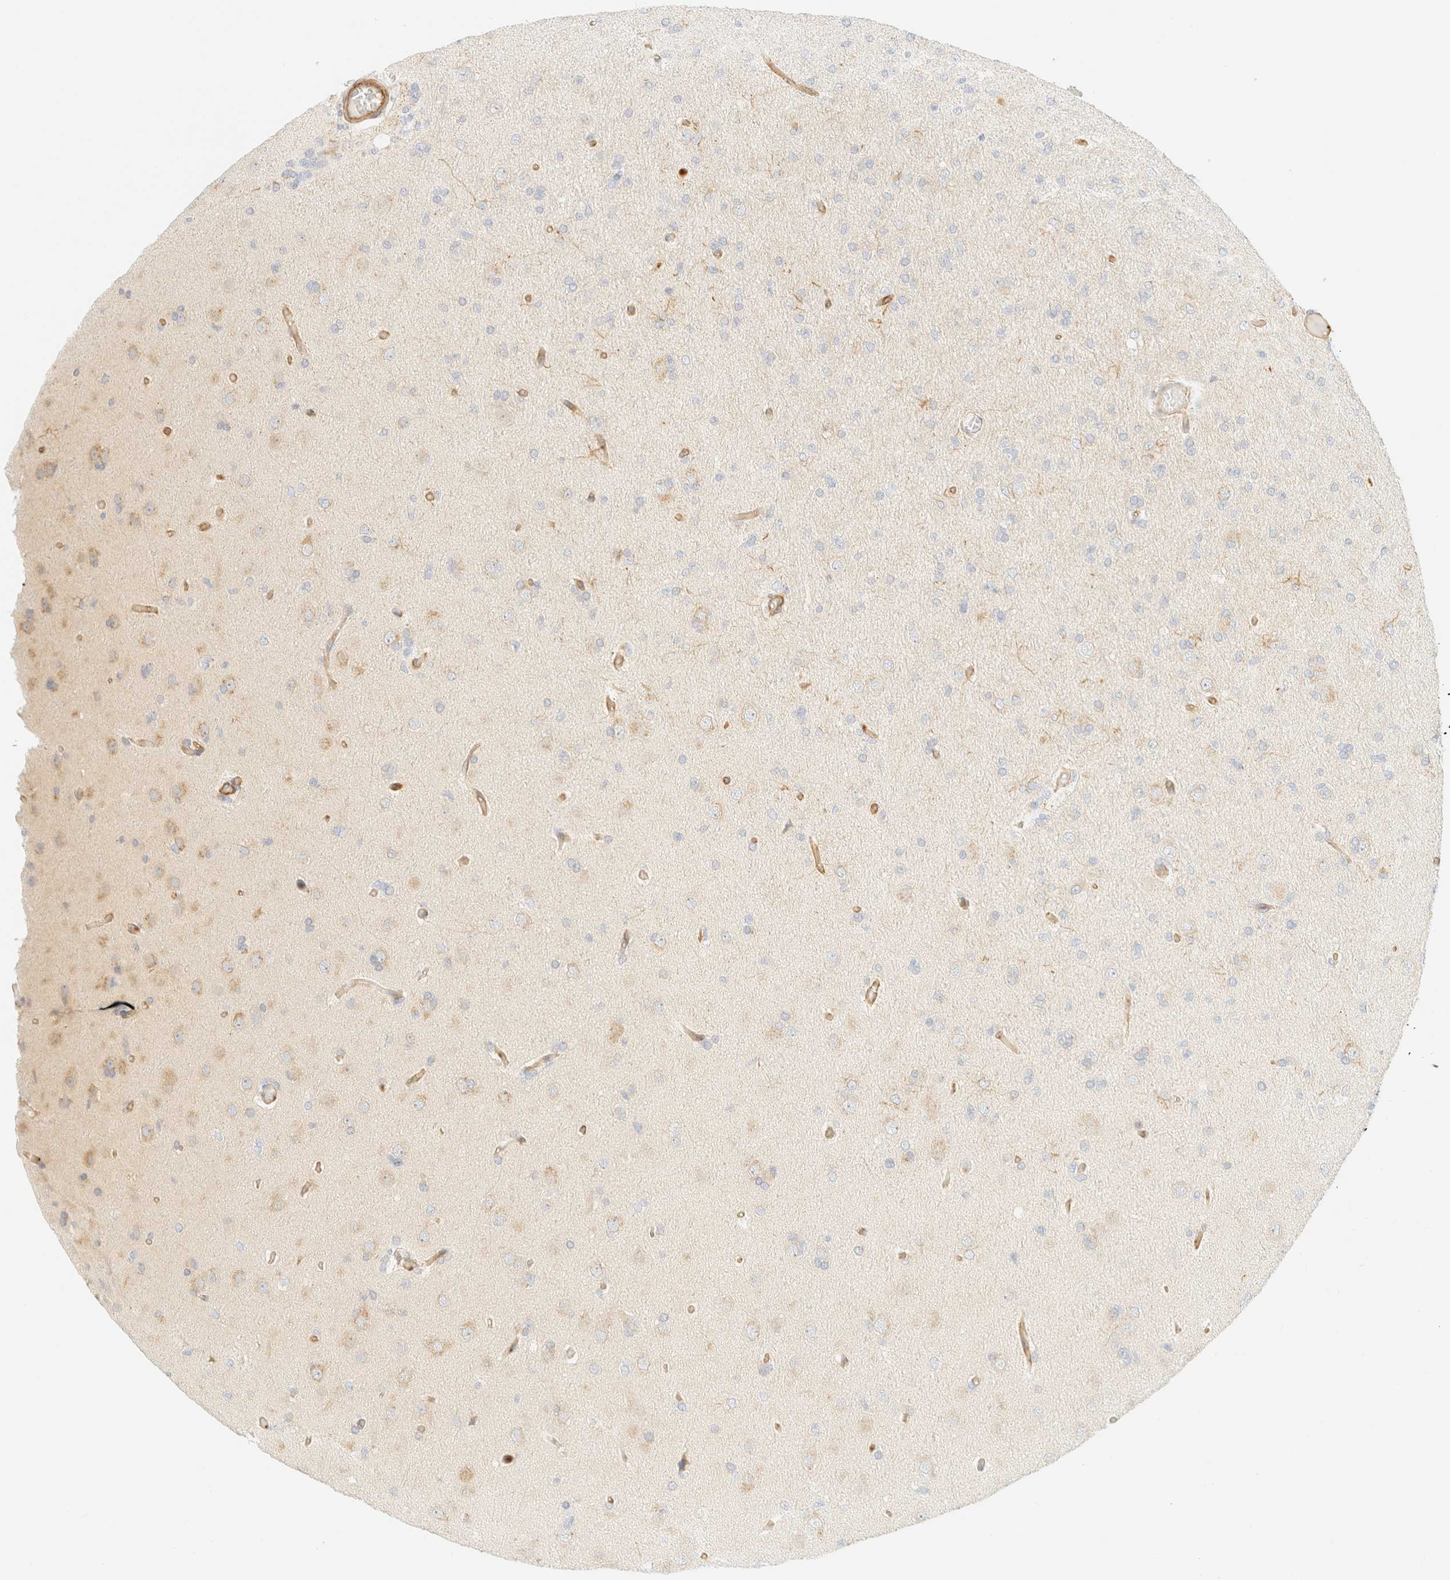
{"staining": {"intensity": "negative", "quantity": "none", "location": "none"}, "tissue": "glioma", "cell_type": "Tumor cells", "image_type": "cancer", "snomed": [{"axis": "morphology", "description": "Glioma, malignant, High grade"}, {"axis": "topography", "description": "Cerebral cortex"}], "caption": "Immunohistochemical staining of human glioma demonstrates no significant staining in tumor cells. Nuclei are stained in blue.", "gene": "OTOP2", "patient": {"sex": "female", "age": 36}}